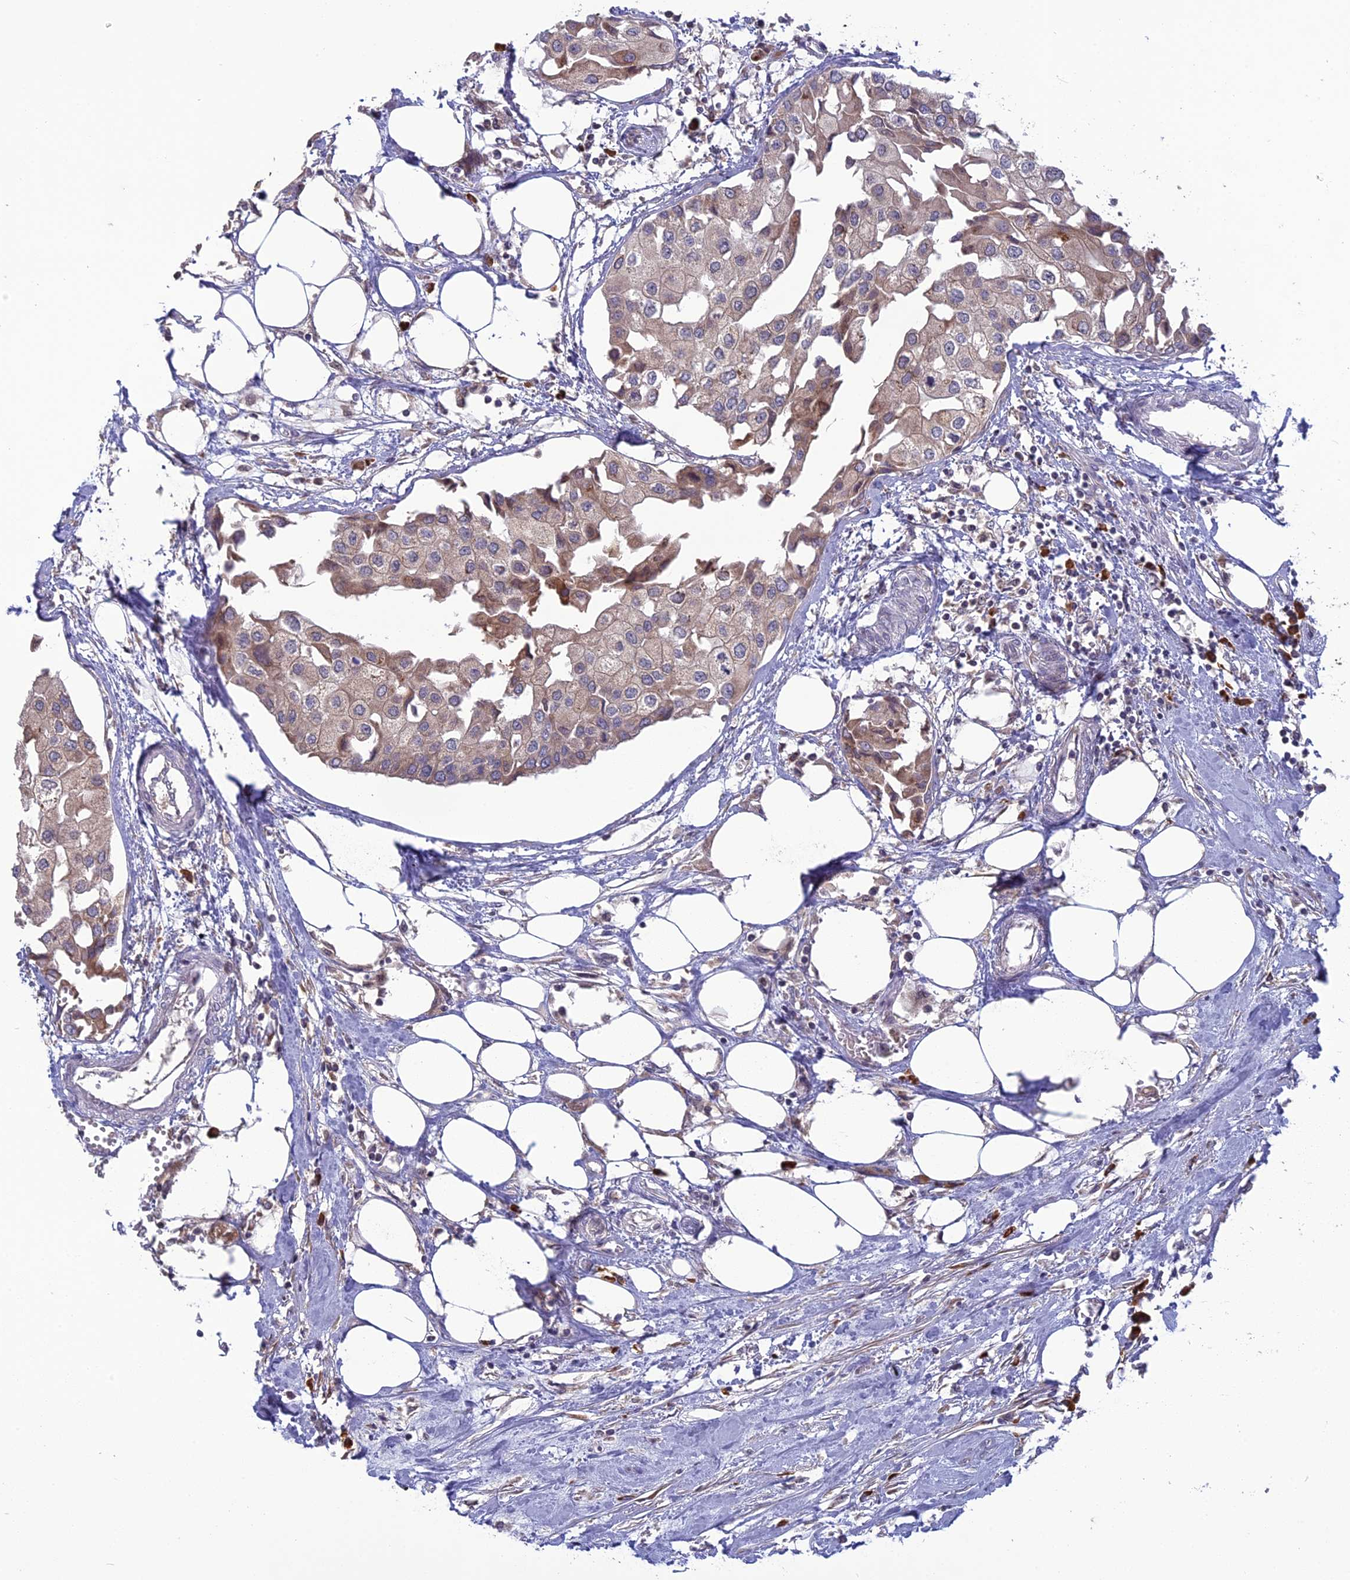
{"staining": {"intensity": "weak", "quantity": "25%-75%", "location": "cytoplasmic/membranous"}, "tissue": "urothelial cancer", "cell_type": "Tumor cells", "image_type": "cancer", "snomed": [{"axis": "morphology", "description": "Urothelial carcinoma, High grade"}, {"axis": "topography", "description": "Urinary bladder"}], "caption": "This image shows IHC staining of urothelial cancer, with low weak cytoplasmic/membranous expression in approximately 25%-75% of tumor cells.", "gene": "TMEM208", "patient": {"sex": "male", "age": 64}}